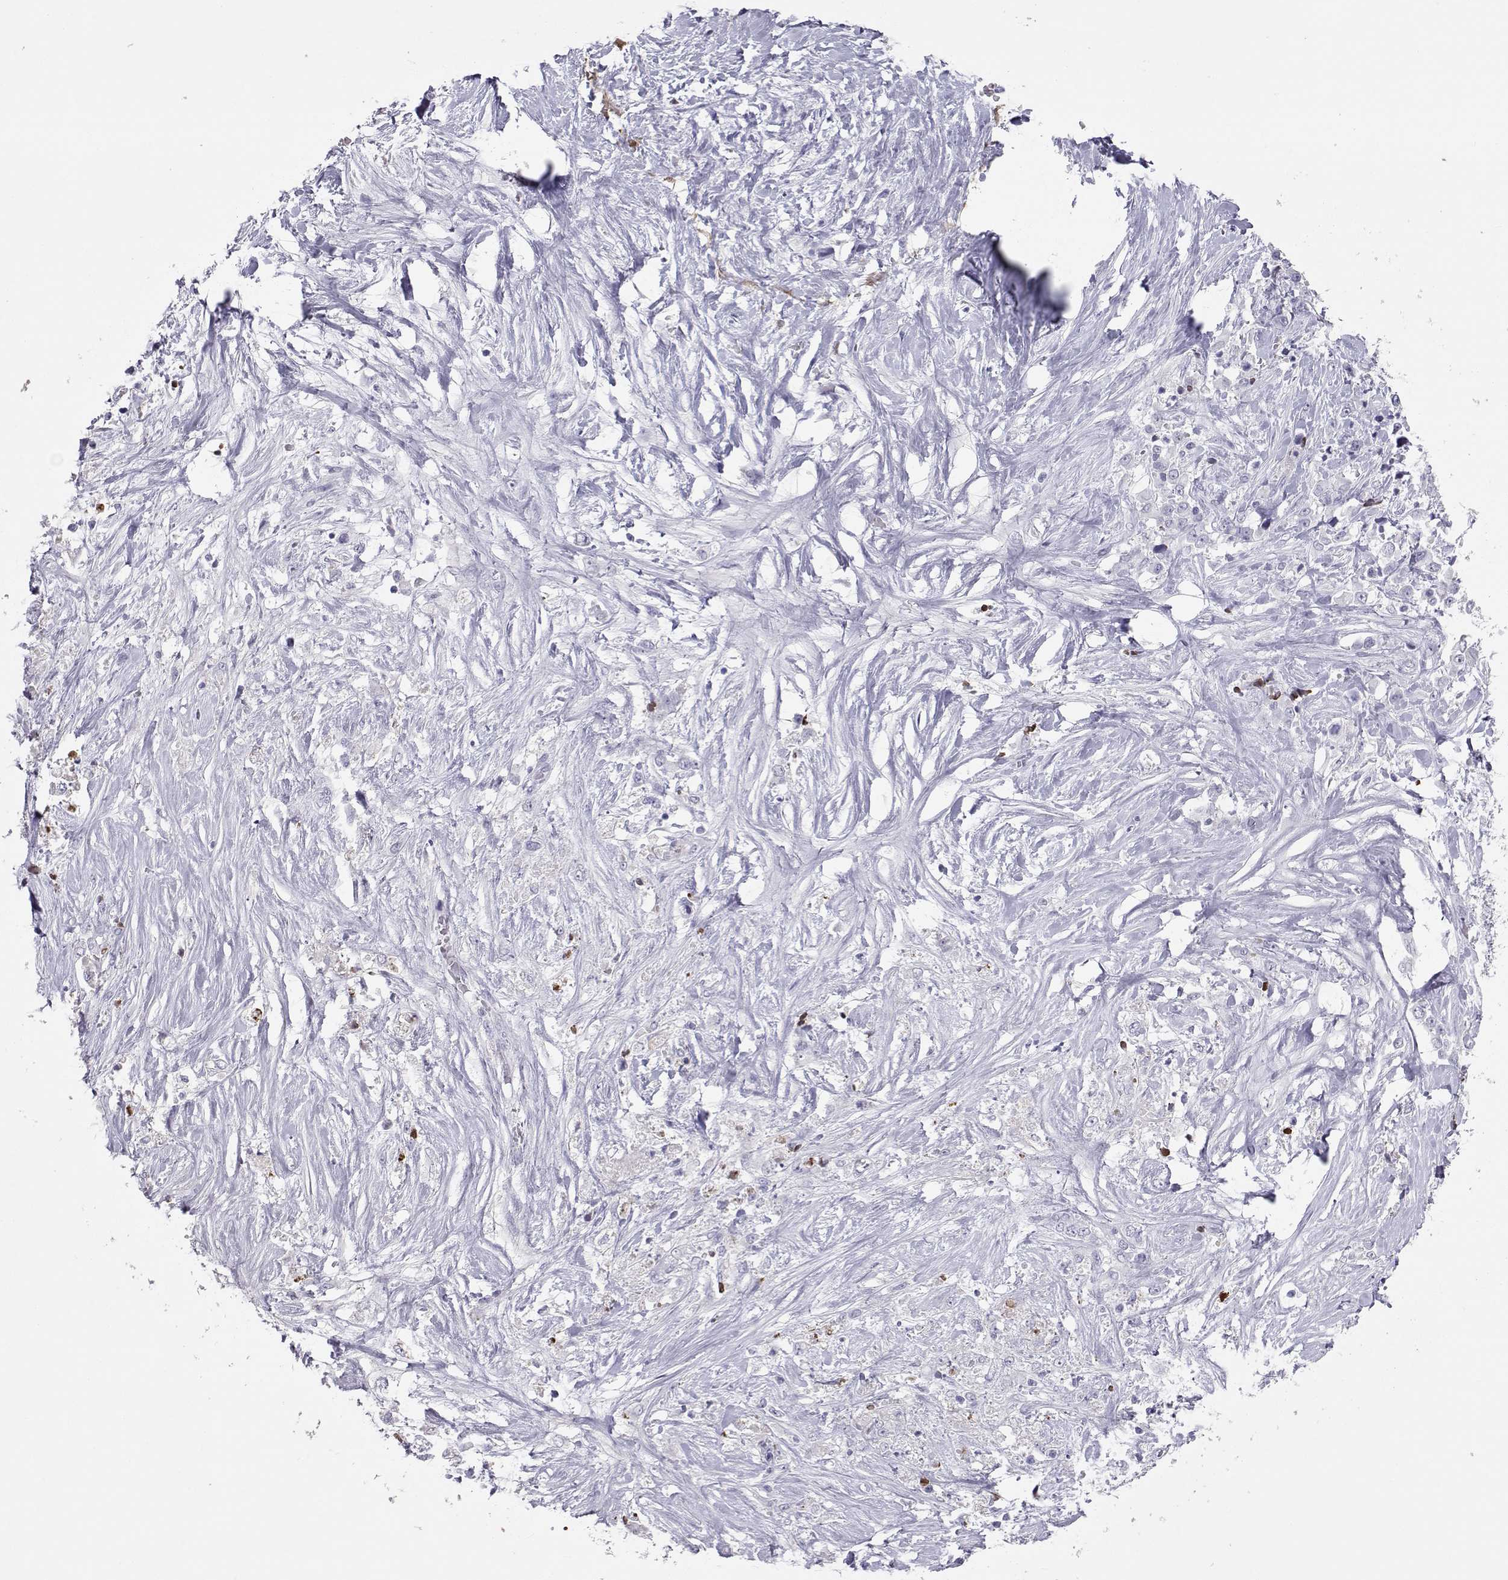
{"staining": {"intensity": "negative", "quantity": "none", "location": "none"}, "tissue": "stomach cancer", "cell_type": "Tumor cells", "image_type": "cancer", "snomed": [{"axis": "morphology", "description": "Adenocarcinoma, NOS"}, {"axis": "topography", "description": "Stomach"}], "caption": "A micrograph of human adenocarcinoma (stomach) is negative for staining in tumor cells.", "gene": "PMCH", "patient": {"sex": "female", "age": 76}}